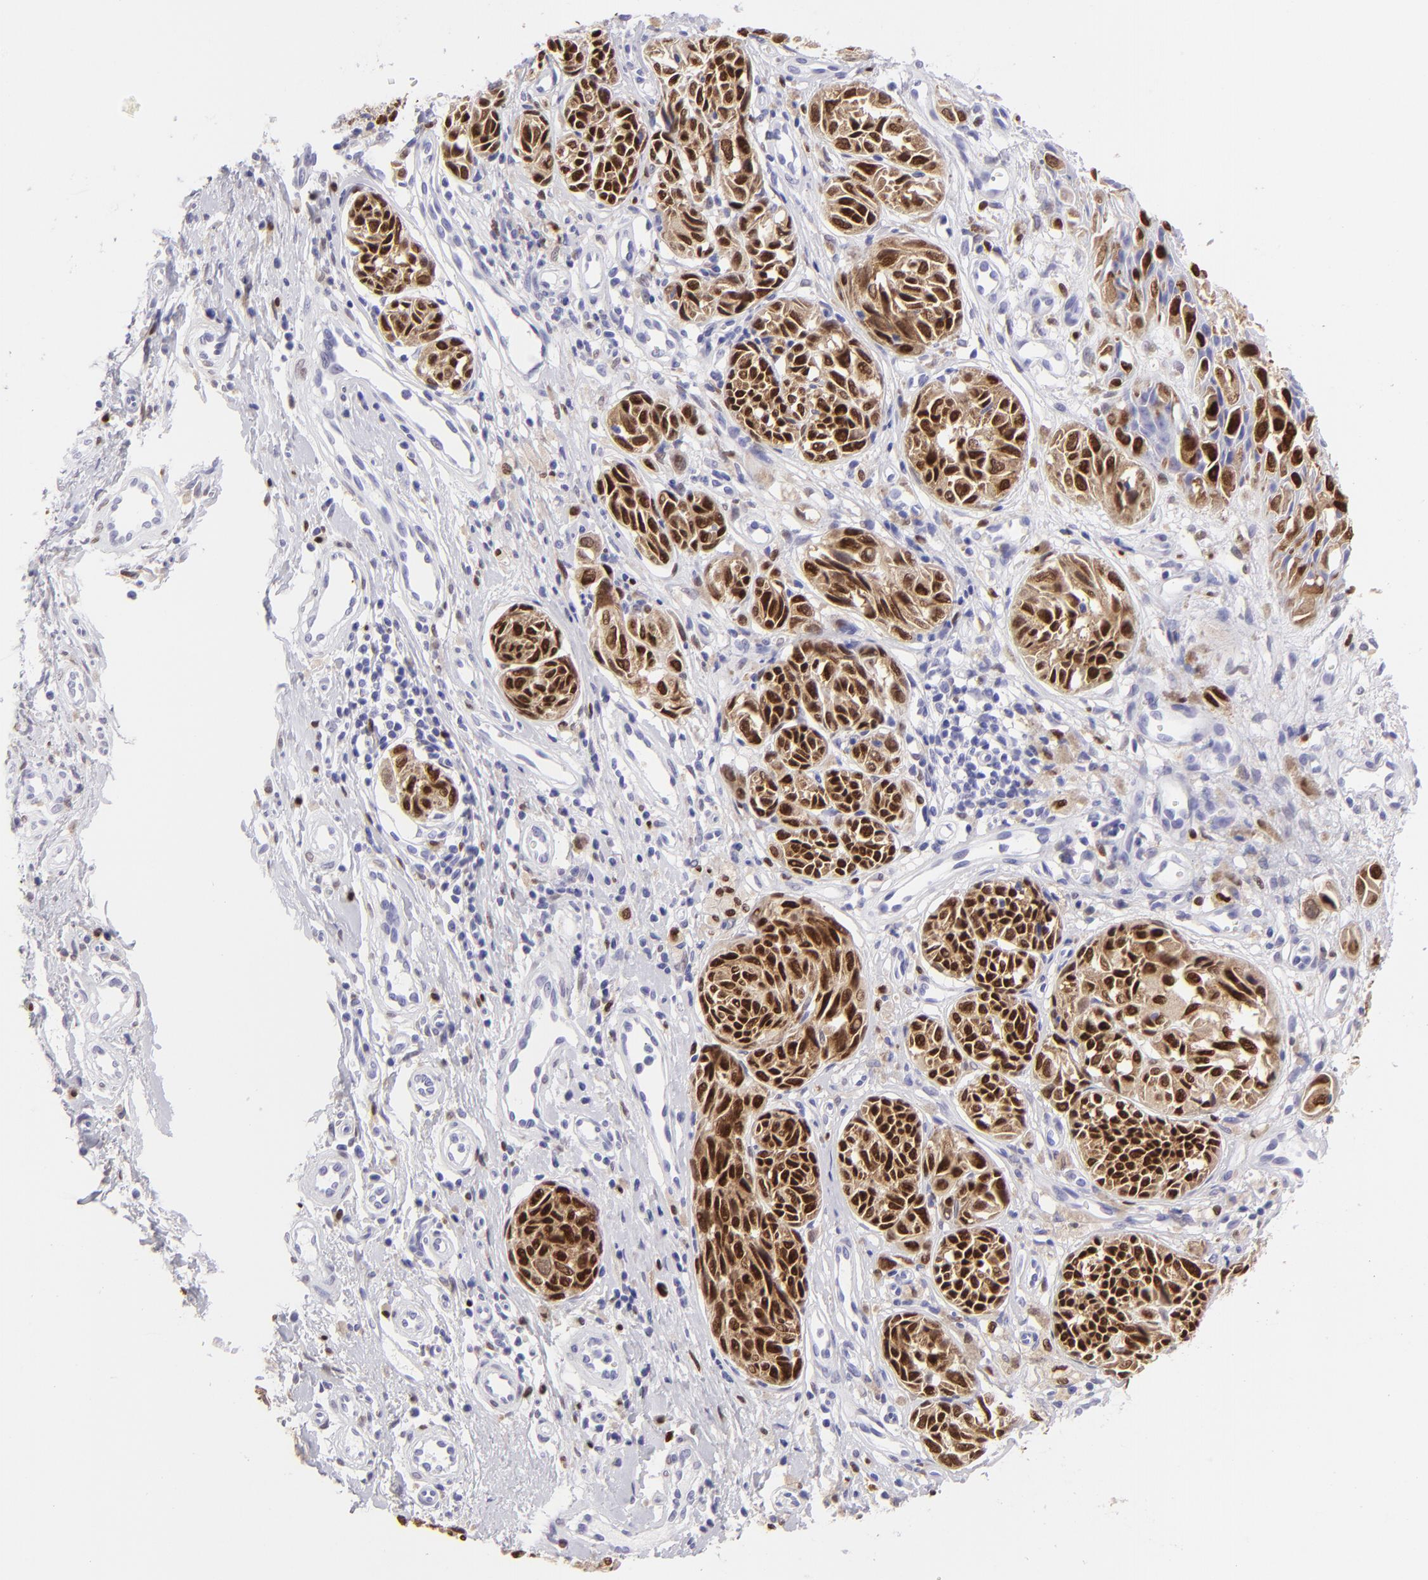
{"staining": {"intensity": "strong", "quantity": "25%-75%", "location": "nuclear"}, "tissue": "melanoma", "cell_type": "Tumor cells", "image_type": "cancer", "snomed": [{"axis": "morphology", "description": "Malignant melanoma, NOS"}, {"axis": "topography", "description": "Skin"}], "caption": "Immunohistochemical staining of malignant melanoma exhibits high levels of strong nuclear protein staining in approximately 25%-75% of tumor cells.", "gene": "MITF", "patient": {"sex": "male", "age": 67}}